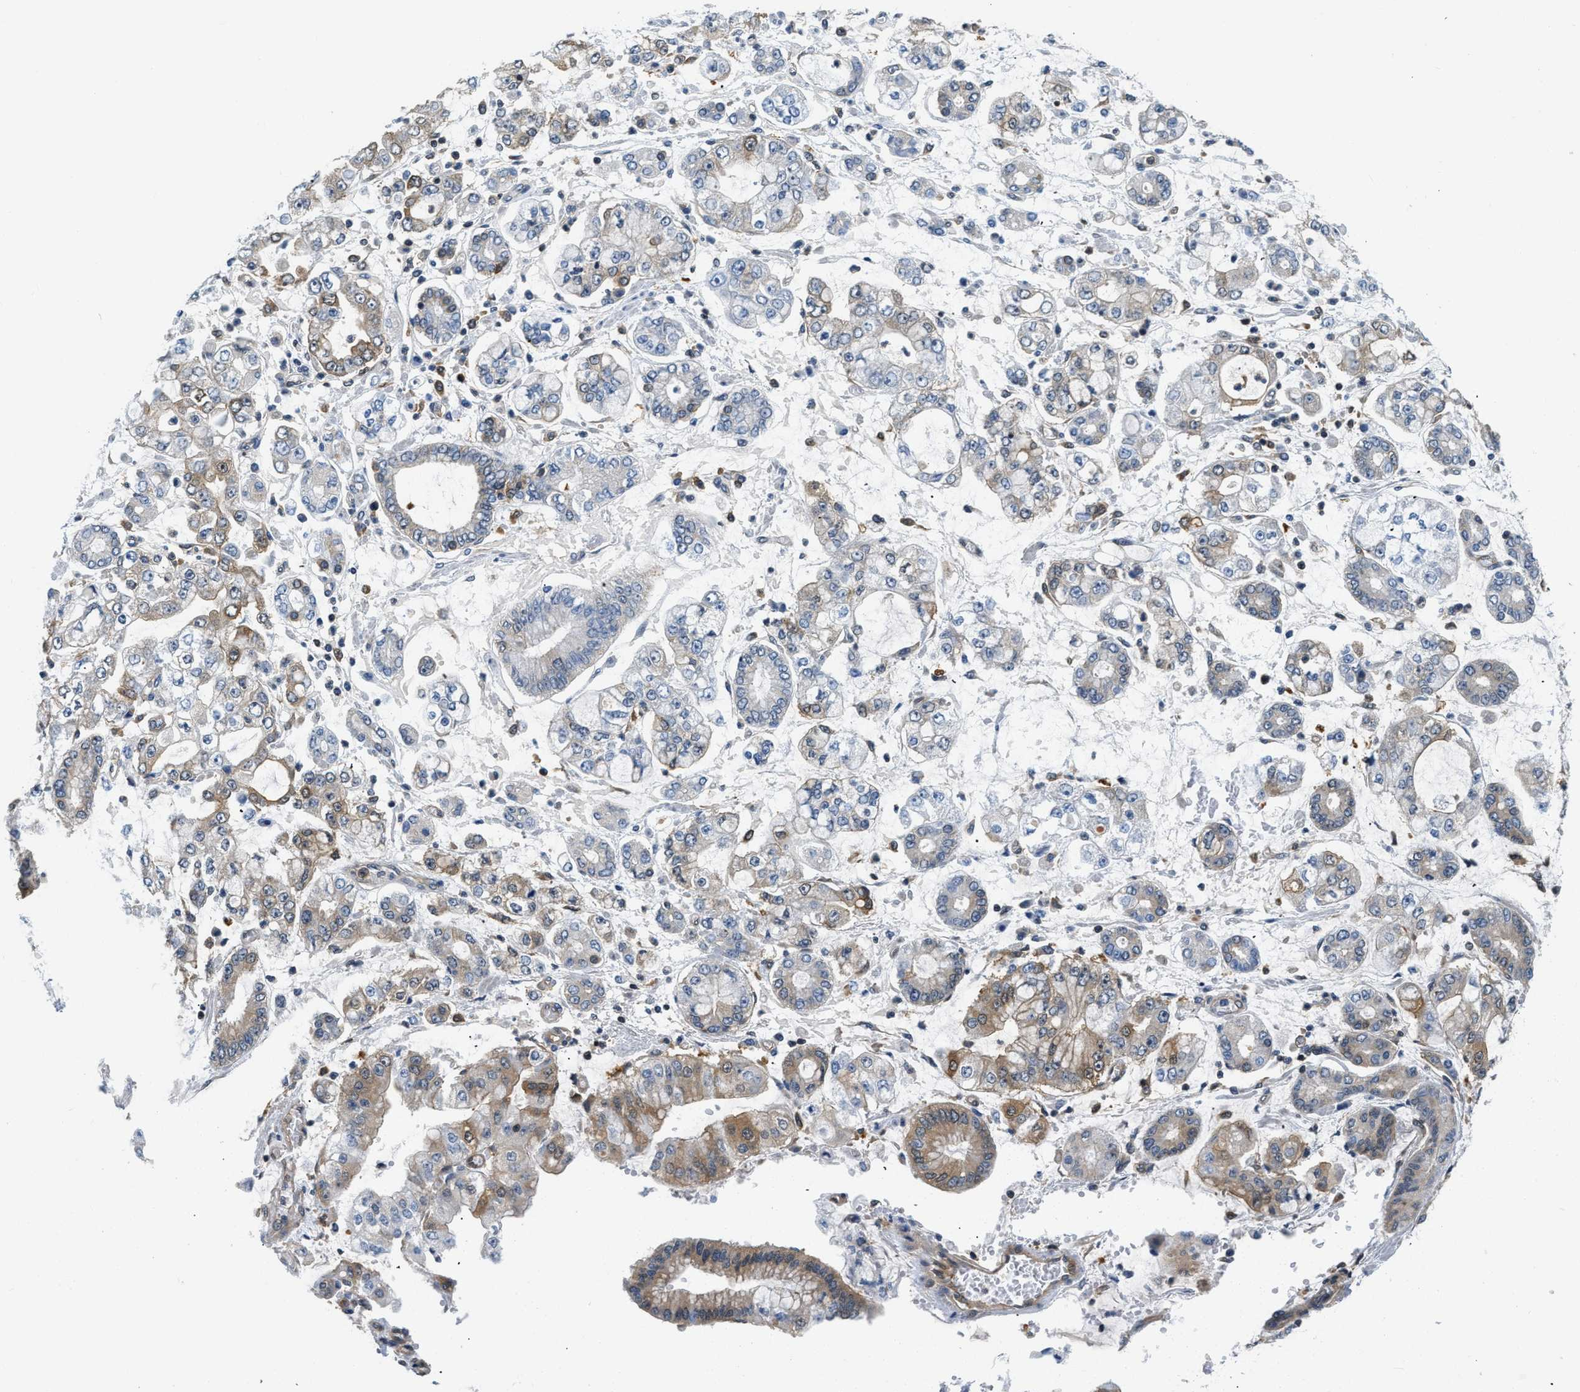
{"staining": {"intensity": "moderate", "quantity": ">75%", "location": "cytoplasmic/membranous"}, "tissue": "stomach cancer", "cell_type": "Tumor cells", "image_type": "cancer", "snomed": [{"axis": "morphology", "description": "Adenocarcinoma, NOS"}, {"axis": "topography", "description": "Stomach"}], "caption": "This micrograph demonstrates stomach adenocarcinoma stained with IHC to label a protein in brown. The cytoplasmic/membranous of tumor cells show moderate positivity for the protein. Nuclei are counter-stained blue.", "gene": "EIF4EBP2", "patient": {"sex": "male", "age": 76}}